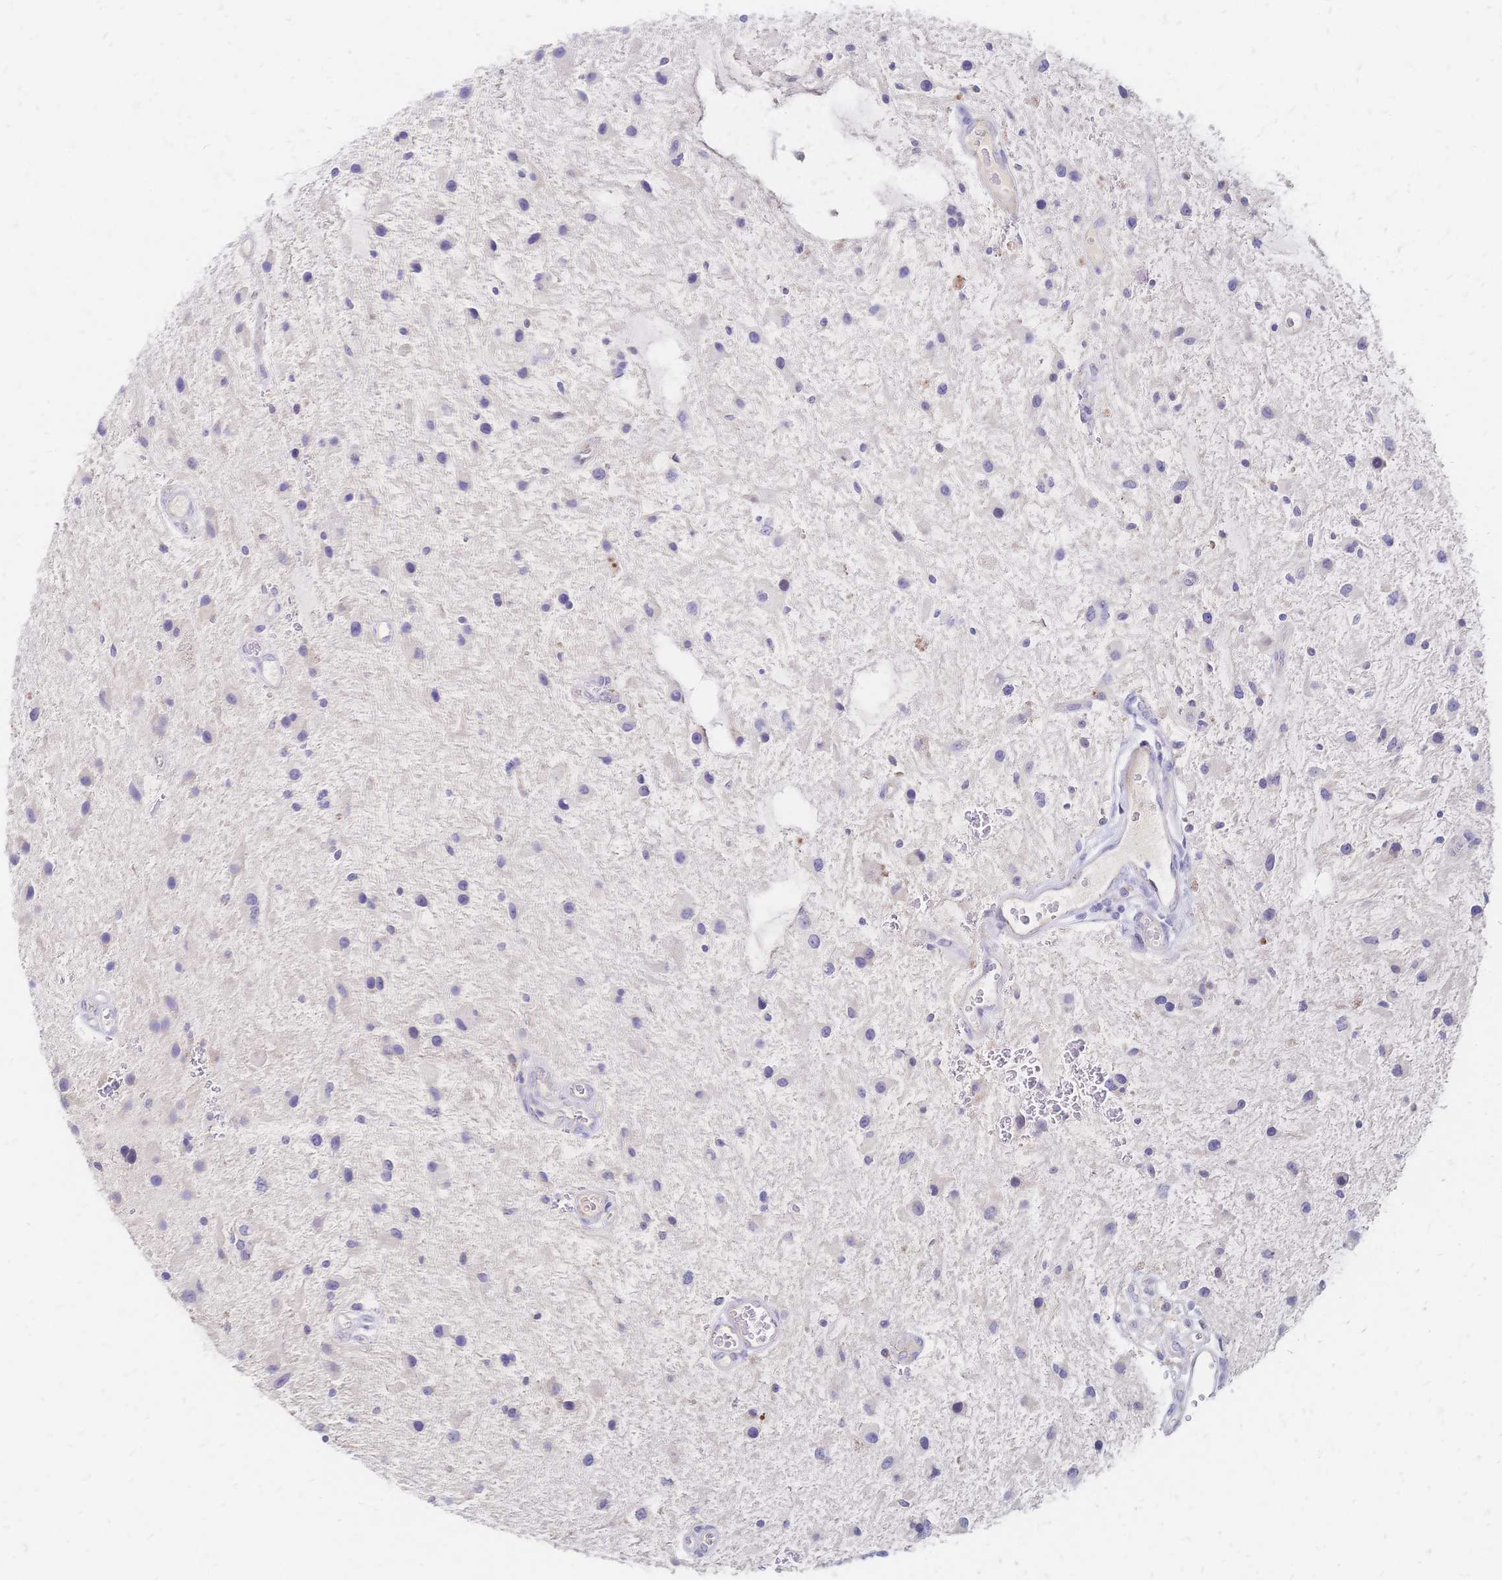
{"staining": {"intensity": "negative", "quantity": "none", "location": "none"}, "tissue": "glioma", "cell_type": "Tumor cells", "image_type": "cancer", "snomed": [{"axis": "morphology", "description": "Glioma, malignant, Low grade"}, {"axis": "topography", "description": "Cerebellum"}], "caption": "IHC of malignant low-grade glioma exhibits no staining in tumor cells.", "gene": "VWC2L", "patient": {"sex": "female", "age": 14}}